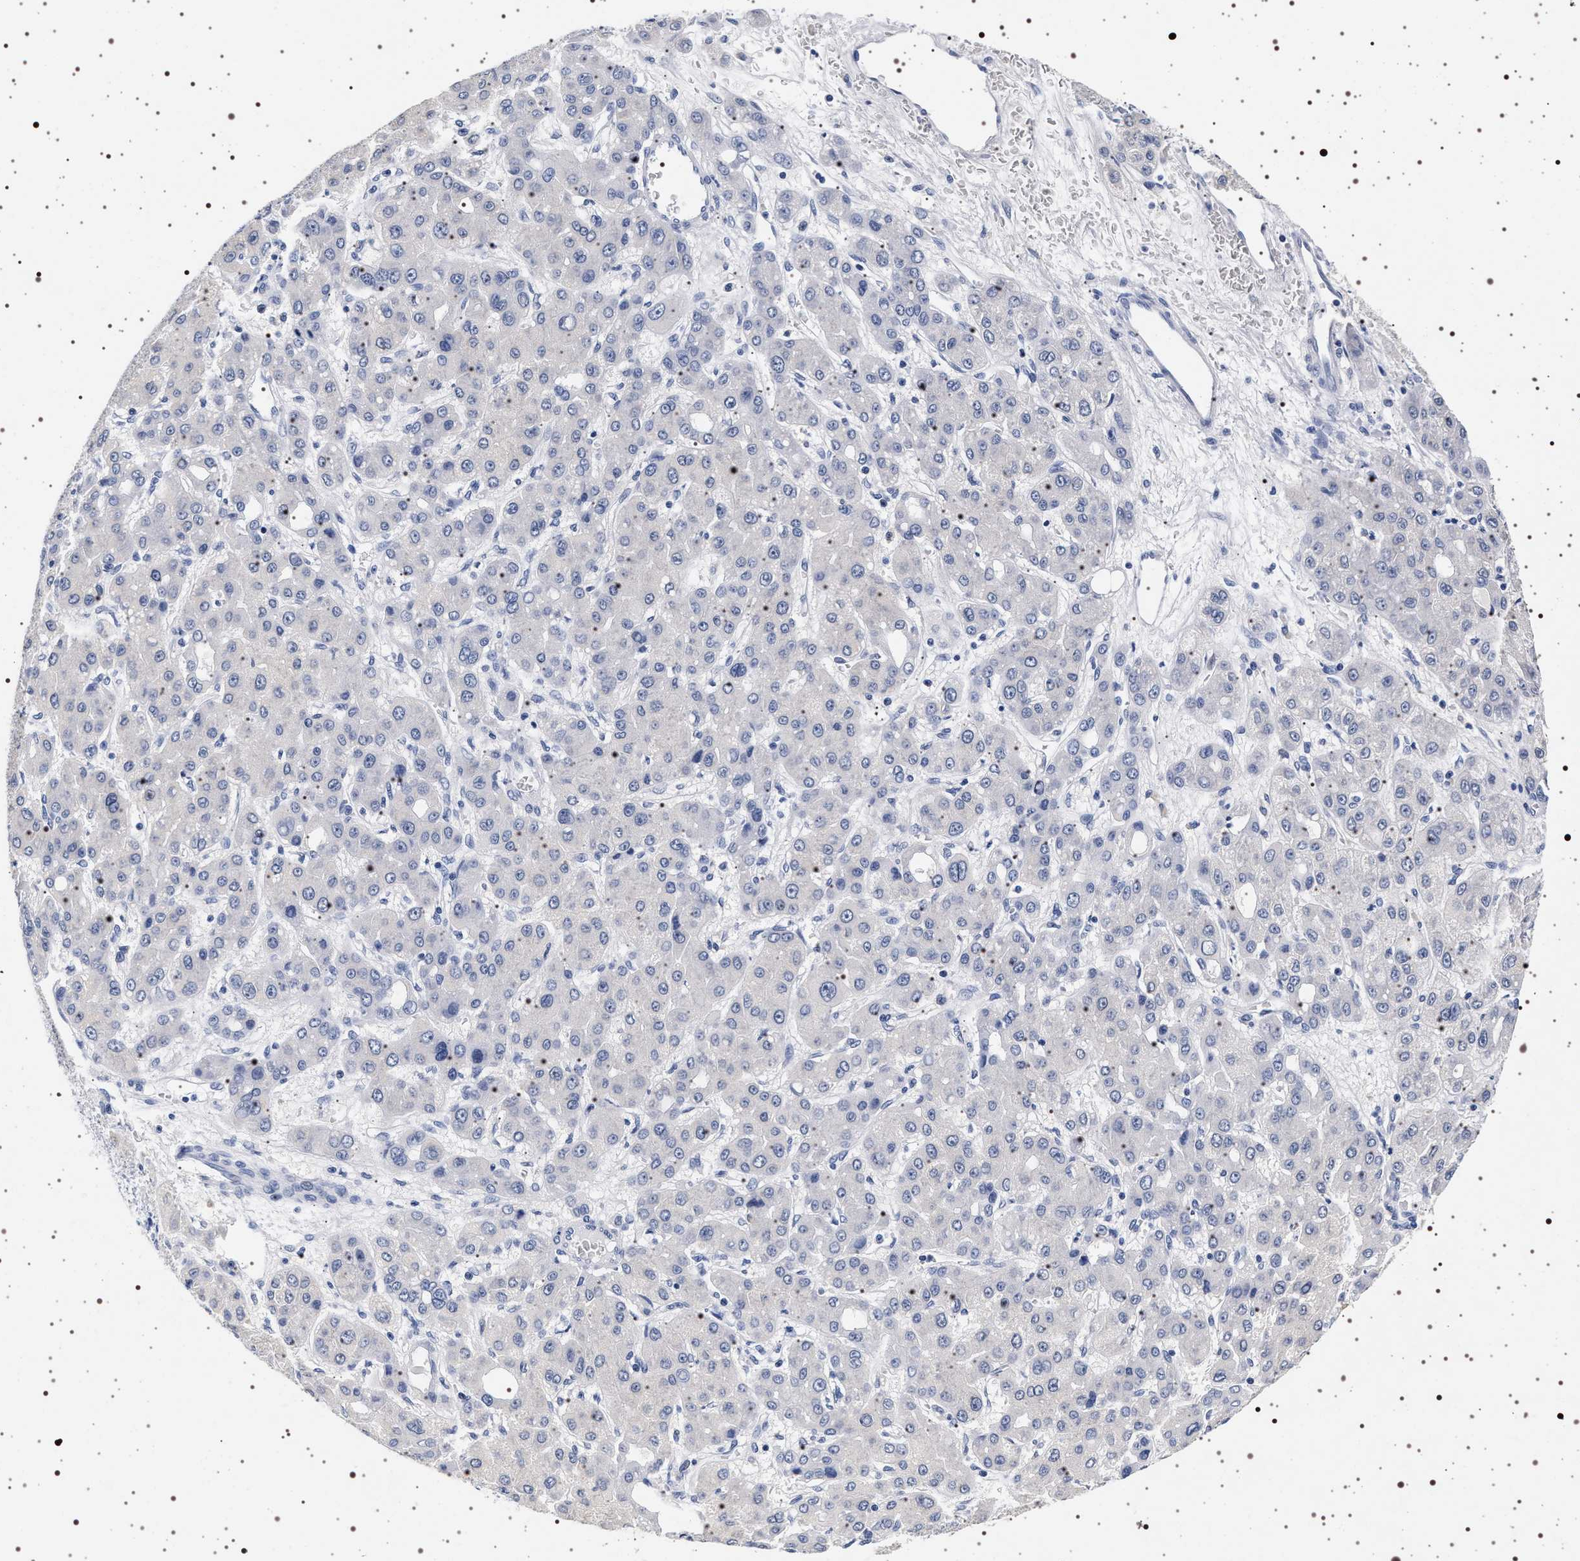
{"staining": {"intensity": "negative", "quantity": "none", "location": "none"}, "tissue": "liver cancer", "cell_type": "Tumor cells", "image_type": "cancer", "snomed": [{"axis": "morphology", "description": "Carcinoma, Hepatocellular, NOS"}, {"axis": "topography", "description": "Liver"}], "caption": "Tumor cells show no significant protein positivity in liver hepatocellular carcinoma.", "gene": "SYN1", "patient": {"sex": "male", "age": 55}}